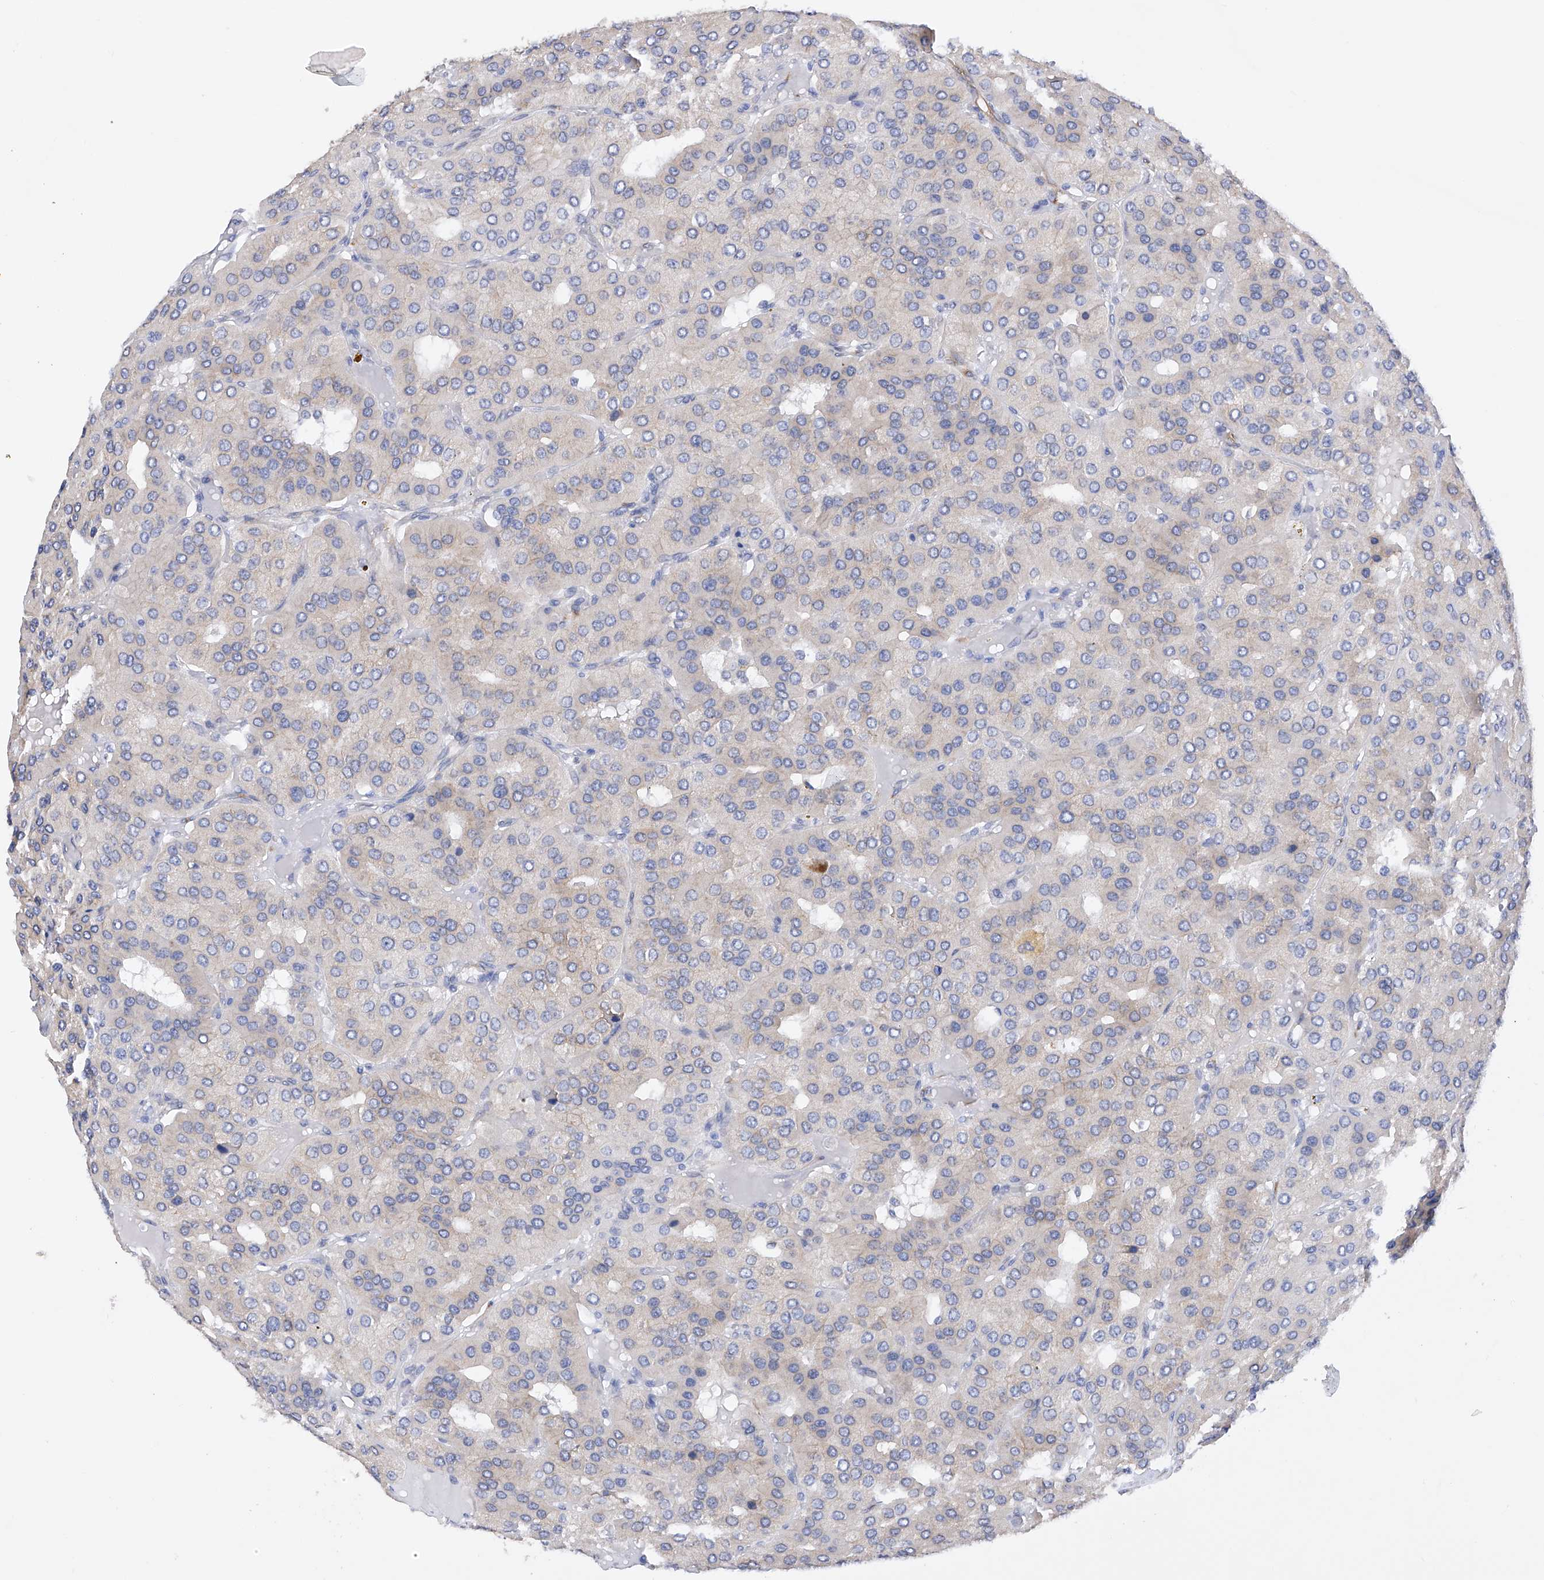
{"staining": {"intensity": "negative", "quantity": "none", "location": "none"}, "tissue": "parathyroid gland", "cell_type": "Glandular cells", "image_type": "normal", "snomed": [{"axis": "morphology", "description": "Normal tissue, NOS"}, {"axis": "morphology", "description": "Adenoma, NOS"}, {"axis": "topography", "description": "Parathyroid gland"}], "caption": "Human parathyroid gland stained for a protein using IHC displays no expression in glandular cells.", "gene": "PDIA5", "patient": {"sex": "female", "age": 86}}